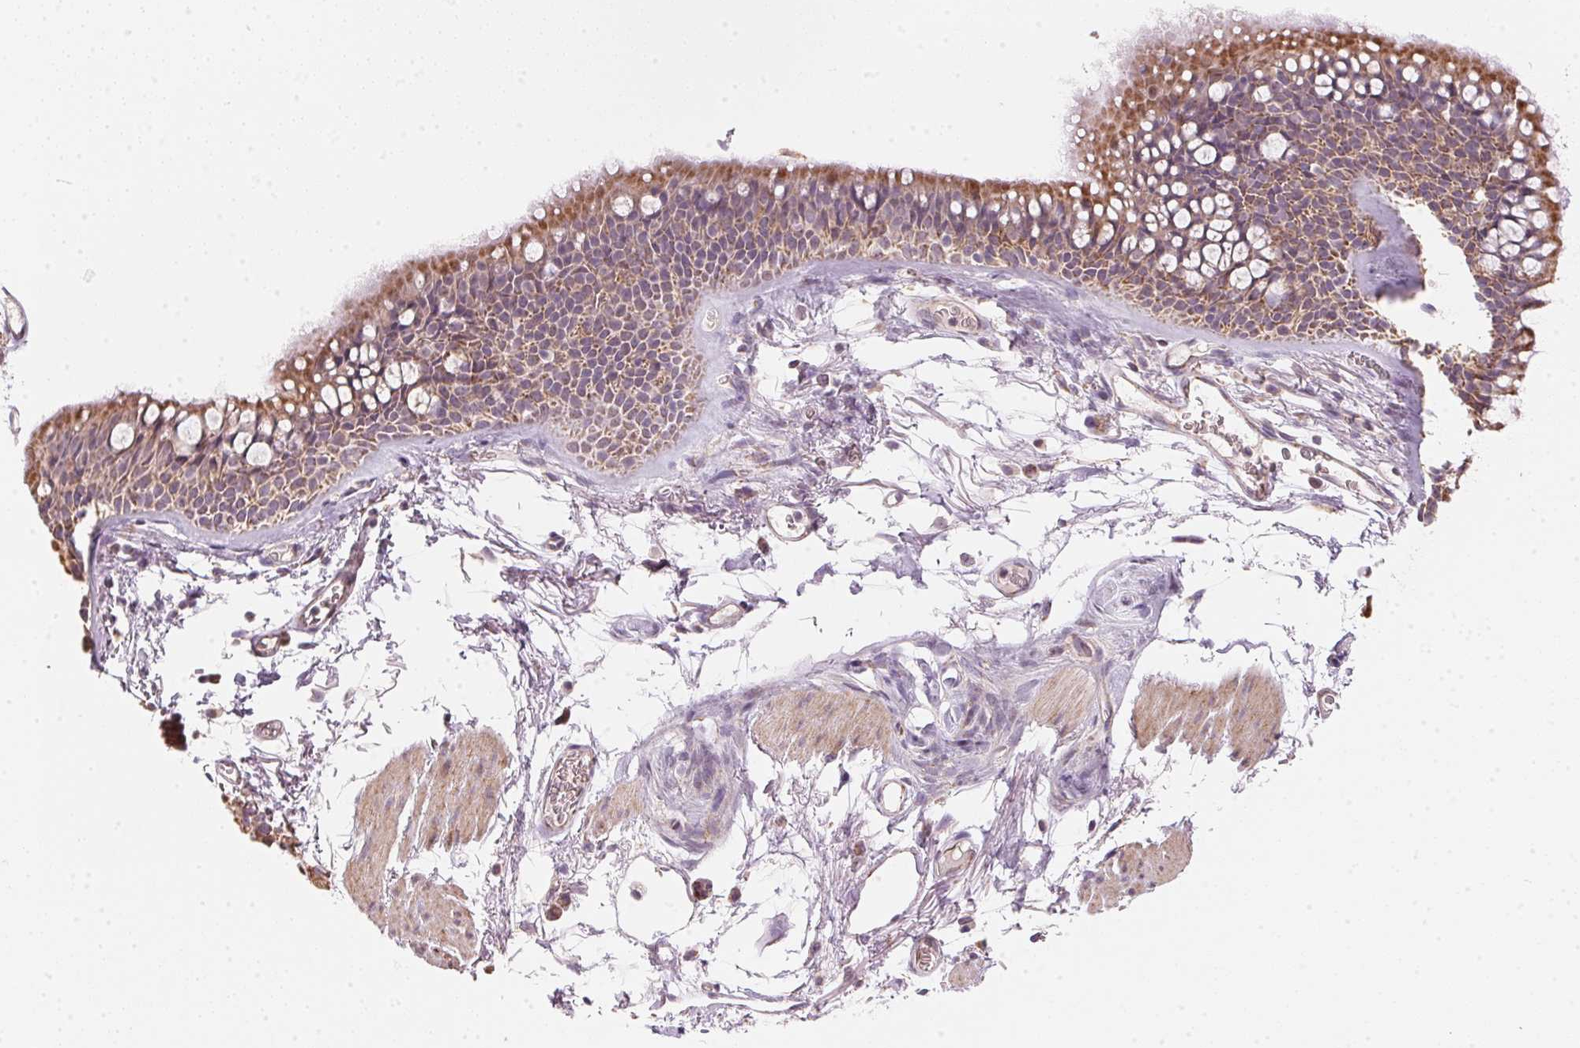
{"staining": {"intensity": "moderate", "quantity": ">75%", "location": "cytoplasmic/membranous"}, "tissue": "bronchus", "cell_type": "Respiratory epithelial cells", "image_type": "normal", "snomed": [{"axis": "morphology", "description": "Normal tissue, NOS"}, {"axis": "topography", "description": "Cartilage tissue"}, {"axis": "topography", "description": "Bronchus"}], "caption": "About >75% of respiratory epithelial cells in benign bronchus exhibit moderate cytoplasmic/membranous protein expression as visualized by brown immunohistochemical staining.", "gene": "COQ7", "patient": {"sex": "female", "age": 79}}